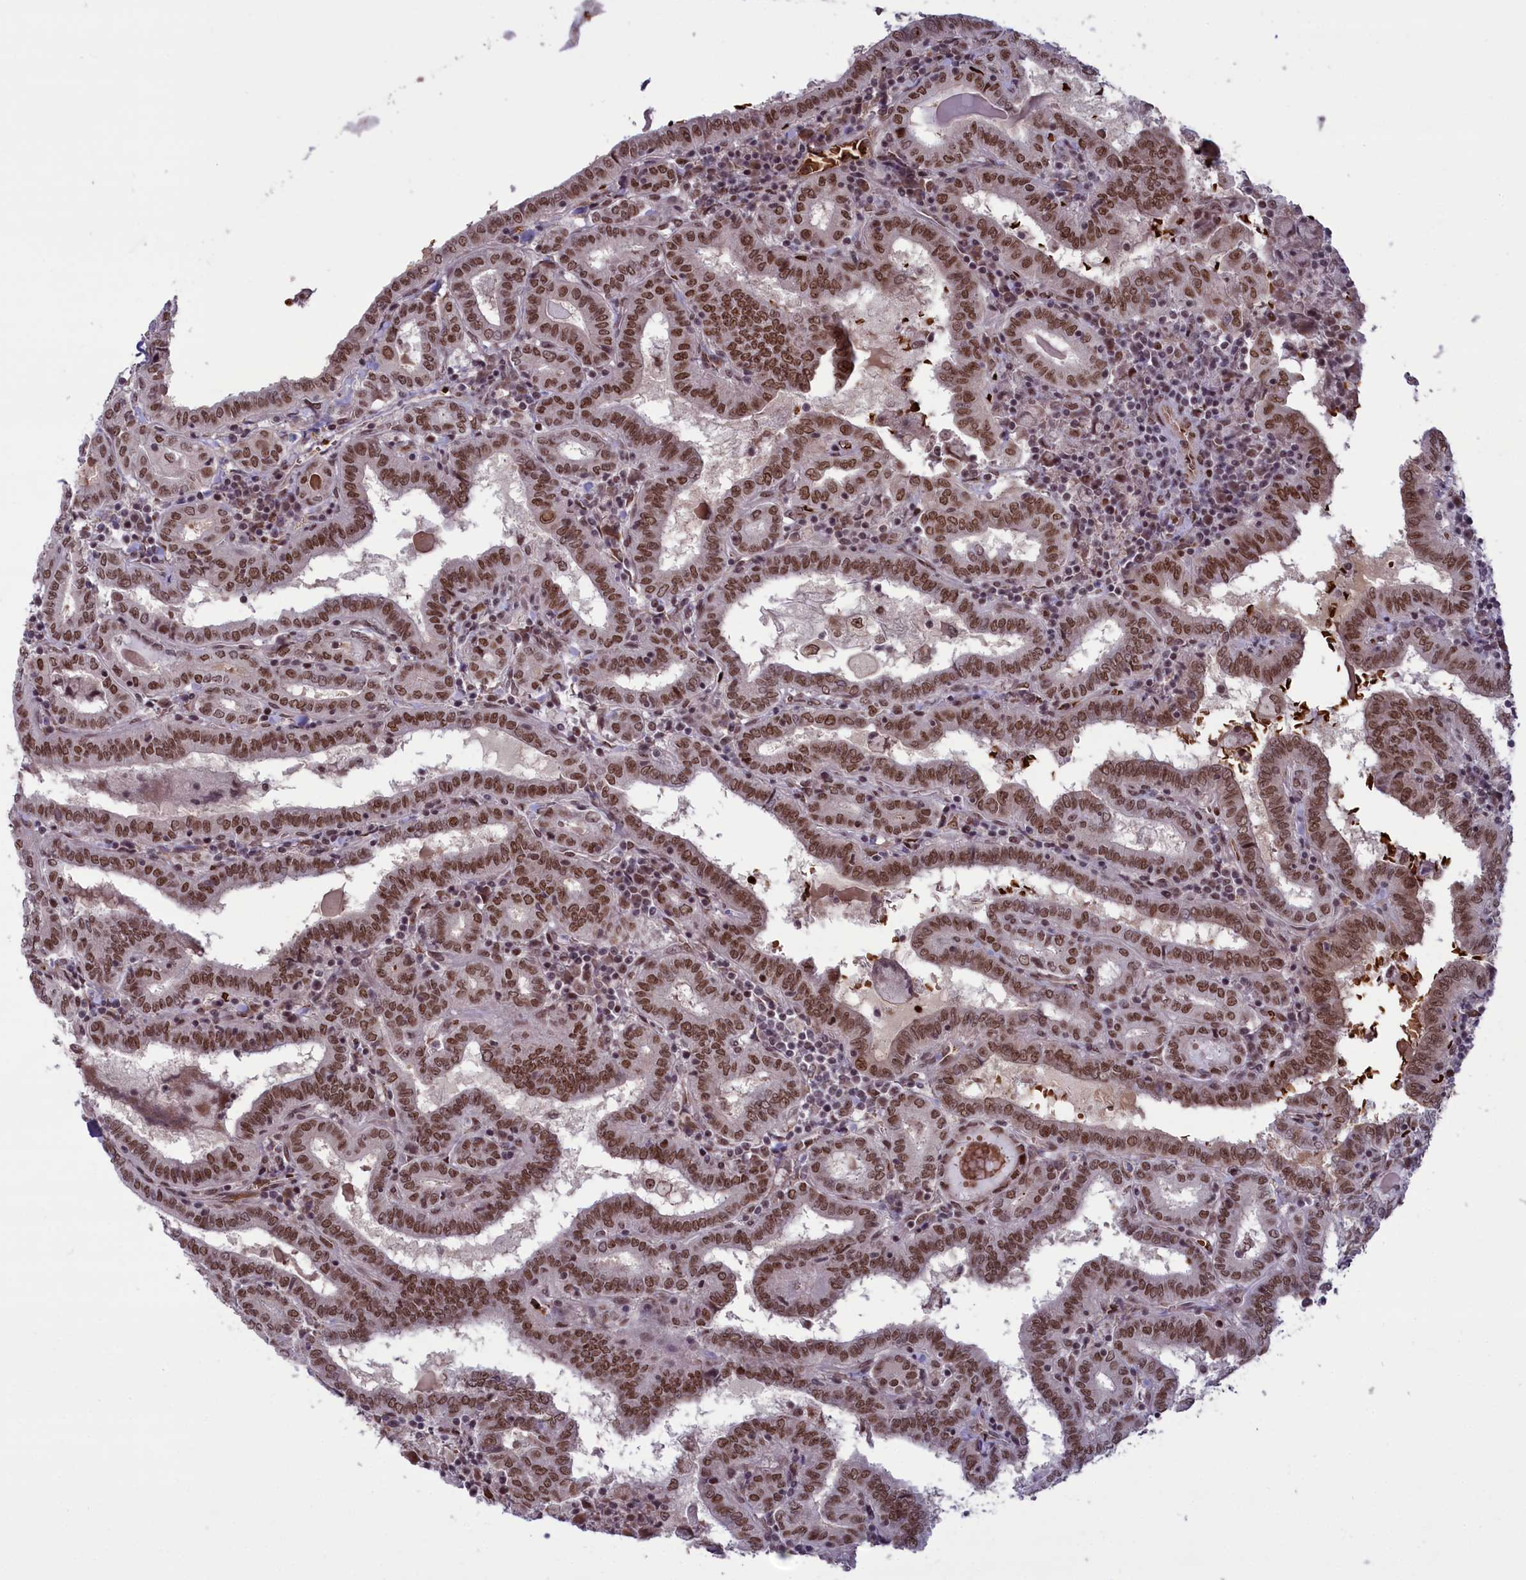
{"staining": {"intensity": "moderate", "quantity": ">75%", "location": "nuclear"}, "tissue": "thyroid cancer", "cell_type": "Tumor cells", "image_type": "cancer", "snomed": [{"axis": "morphology", "description": "Papillary adenocarcinoma, NOS"}, {"axis": "topography", "description": "Thyroid gland"}], "caption": "Immunohistochemistry (IHC) image of neoplastic tissue: thyroid cancer (papillary adenocarcinoma) stained using IHC exhibits medium levels of moderate protein expression localized specifically in the nuclear of tumor cells, appearing as a nuclear brown color.", "gene": "MPHOSPH8", "patient": {"sex": "female", "age": 72}}